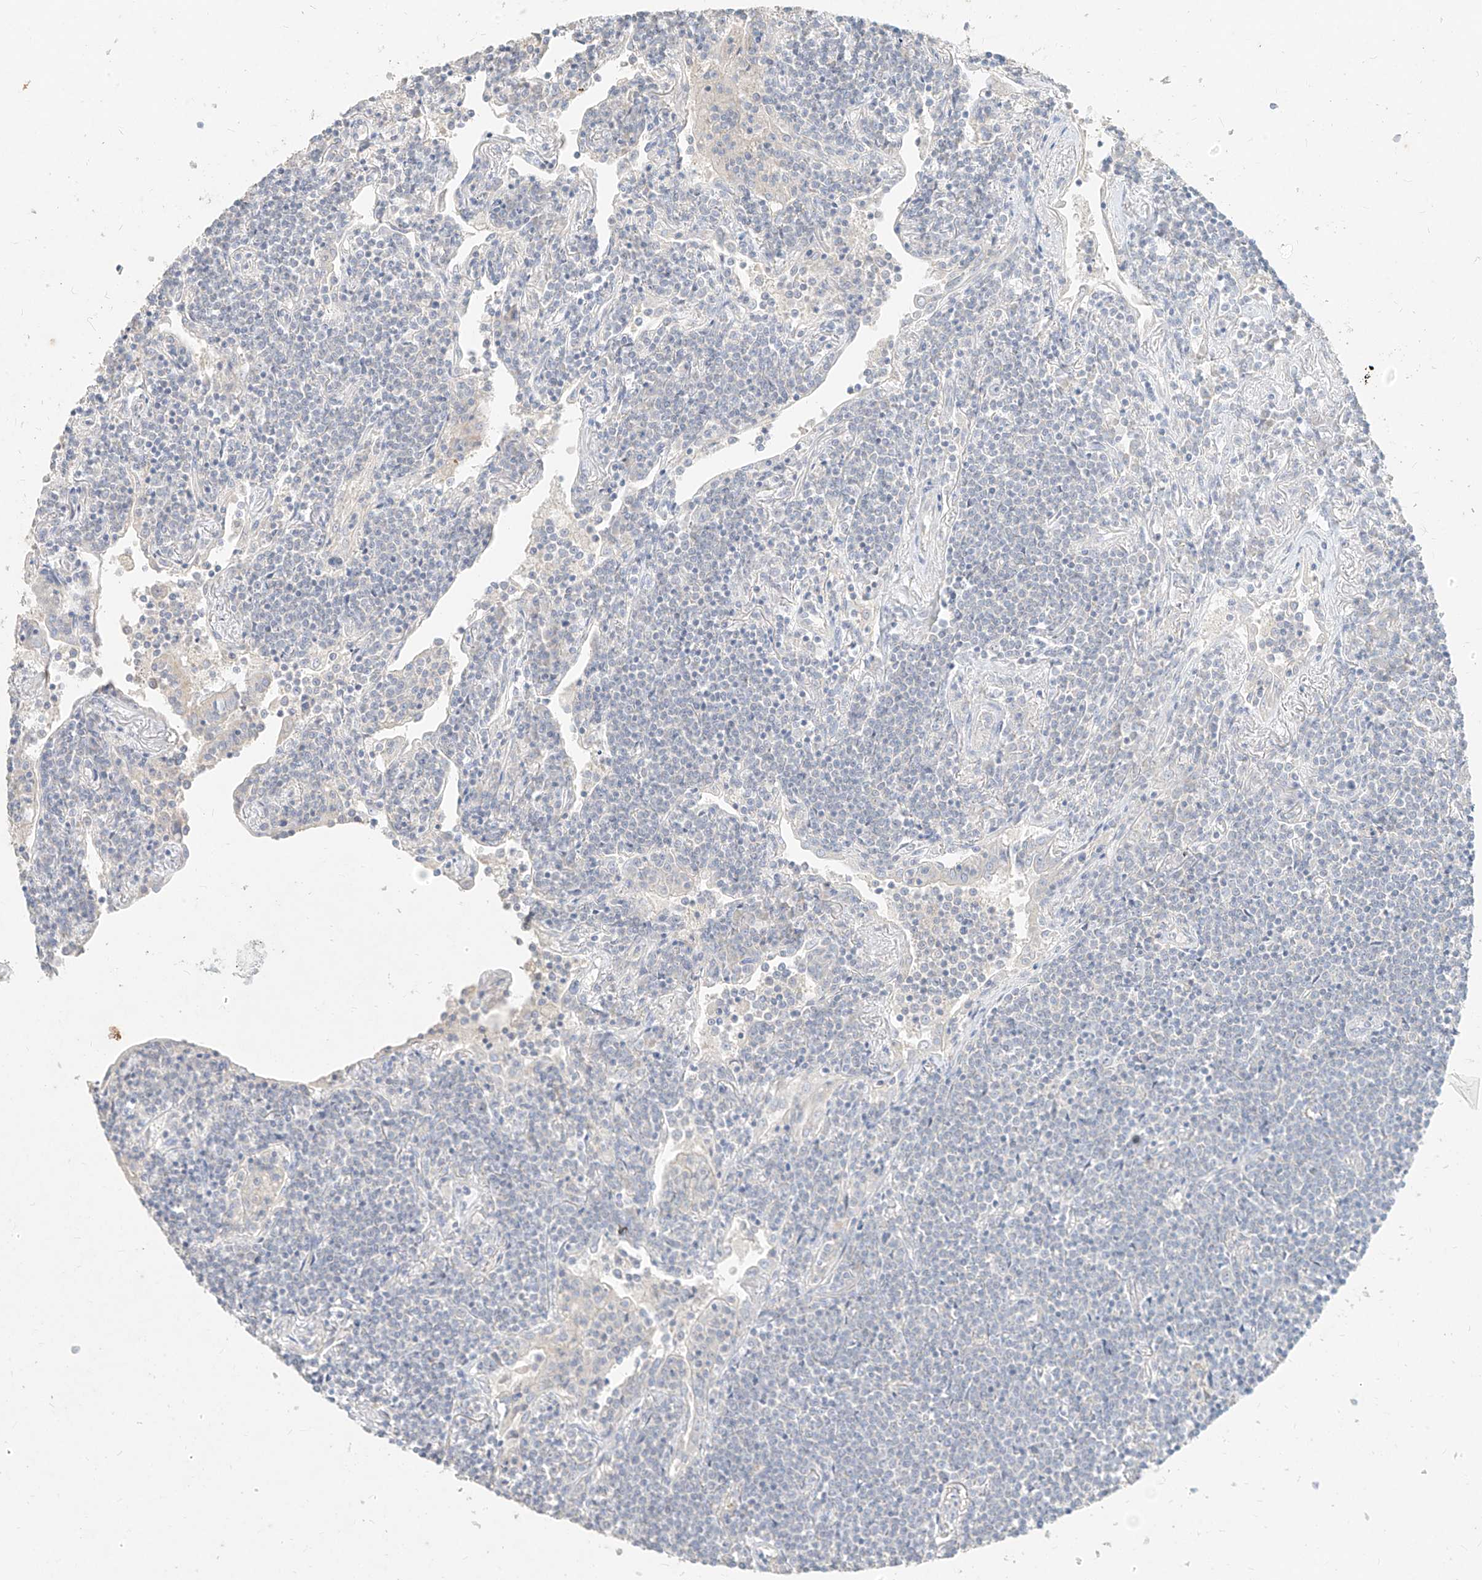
{"staining": {"intensity": "negative", "quantity": "none", "location": "none"}, "tissue": "lymphoma", "cell_type": "Tumor cells", "image_type": "cancer", "snomed": [{"axis": "morphology", "description": "Malignant lymphoma, non-Hodgkin's type, Low grade"}, {"axis": "topography", "description": "Lung"}], "caption": "Micrograph shows no significant protein staining in tumor cells of lymphoma.", "gene": "ZZEF1", "patient": {"sex": "female", "age": 71}}